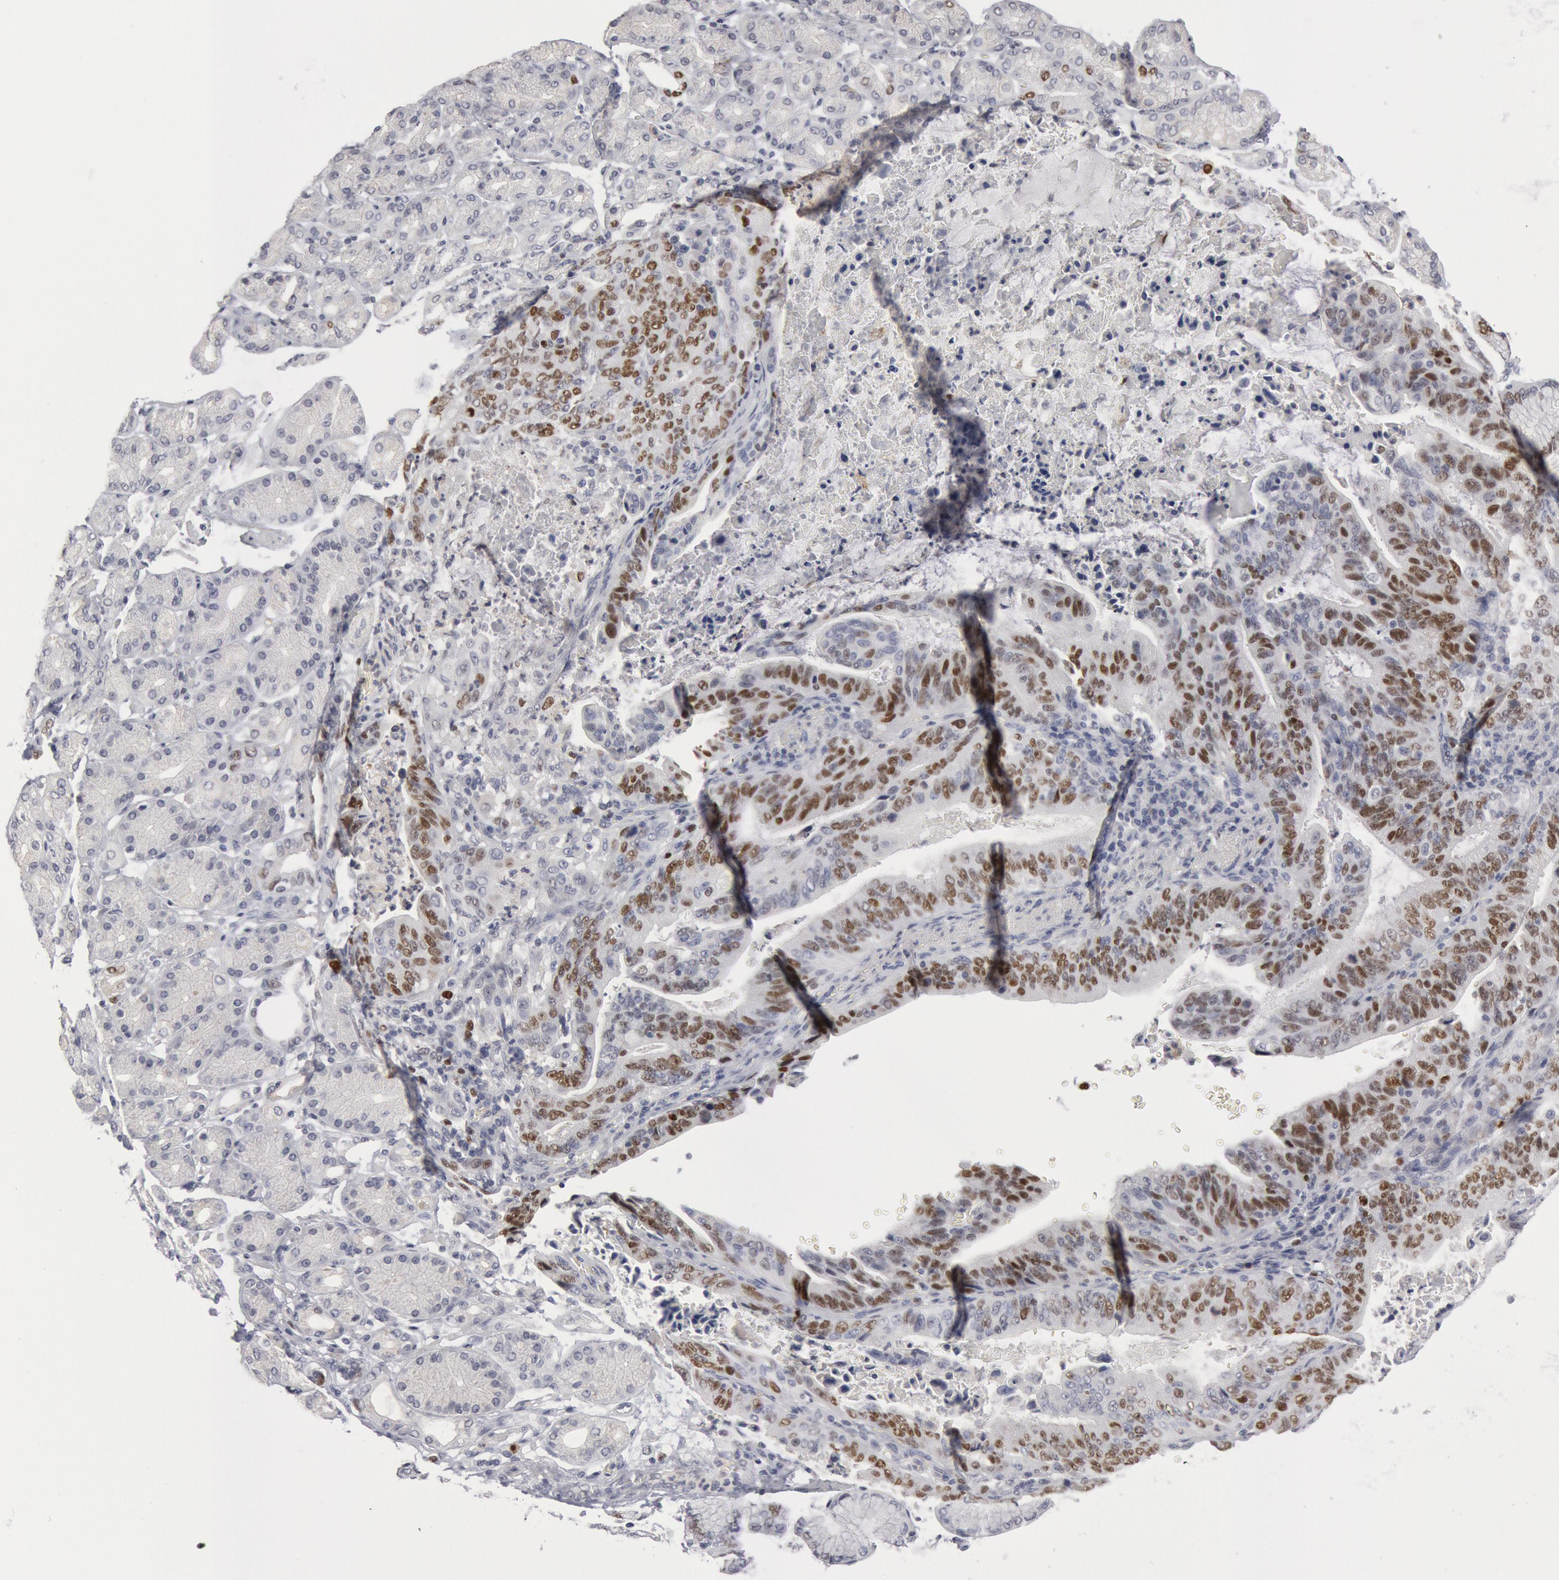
{"staining": {"intensity": "weak", "quantity": ">75%", "location": "nuclear"}, "tissue": "stomach cancer", "cell_type": "Tumor cells", "image_type": "cancer", "snomed": [{"axis": "morphology", "description": "Adenocarcinoma, NOS"}, {"axis": "topography", "description": "Stomach, upper"}], "caption": "Immunohistochemical staining of stomach cancer (adenocarcinoma) exhibits weak nuclear protein expression in about >75% of tumor cells.", "gene": "WDHD1", "patient": {"sex": "female", "age": 50}}